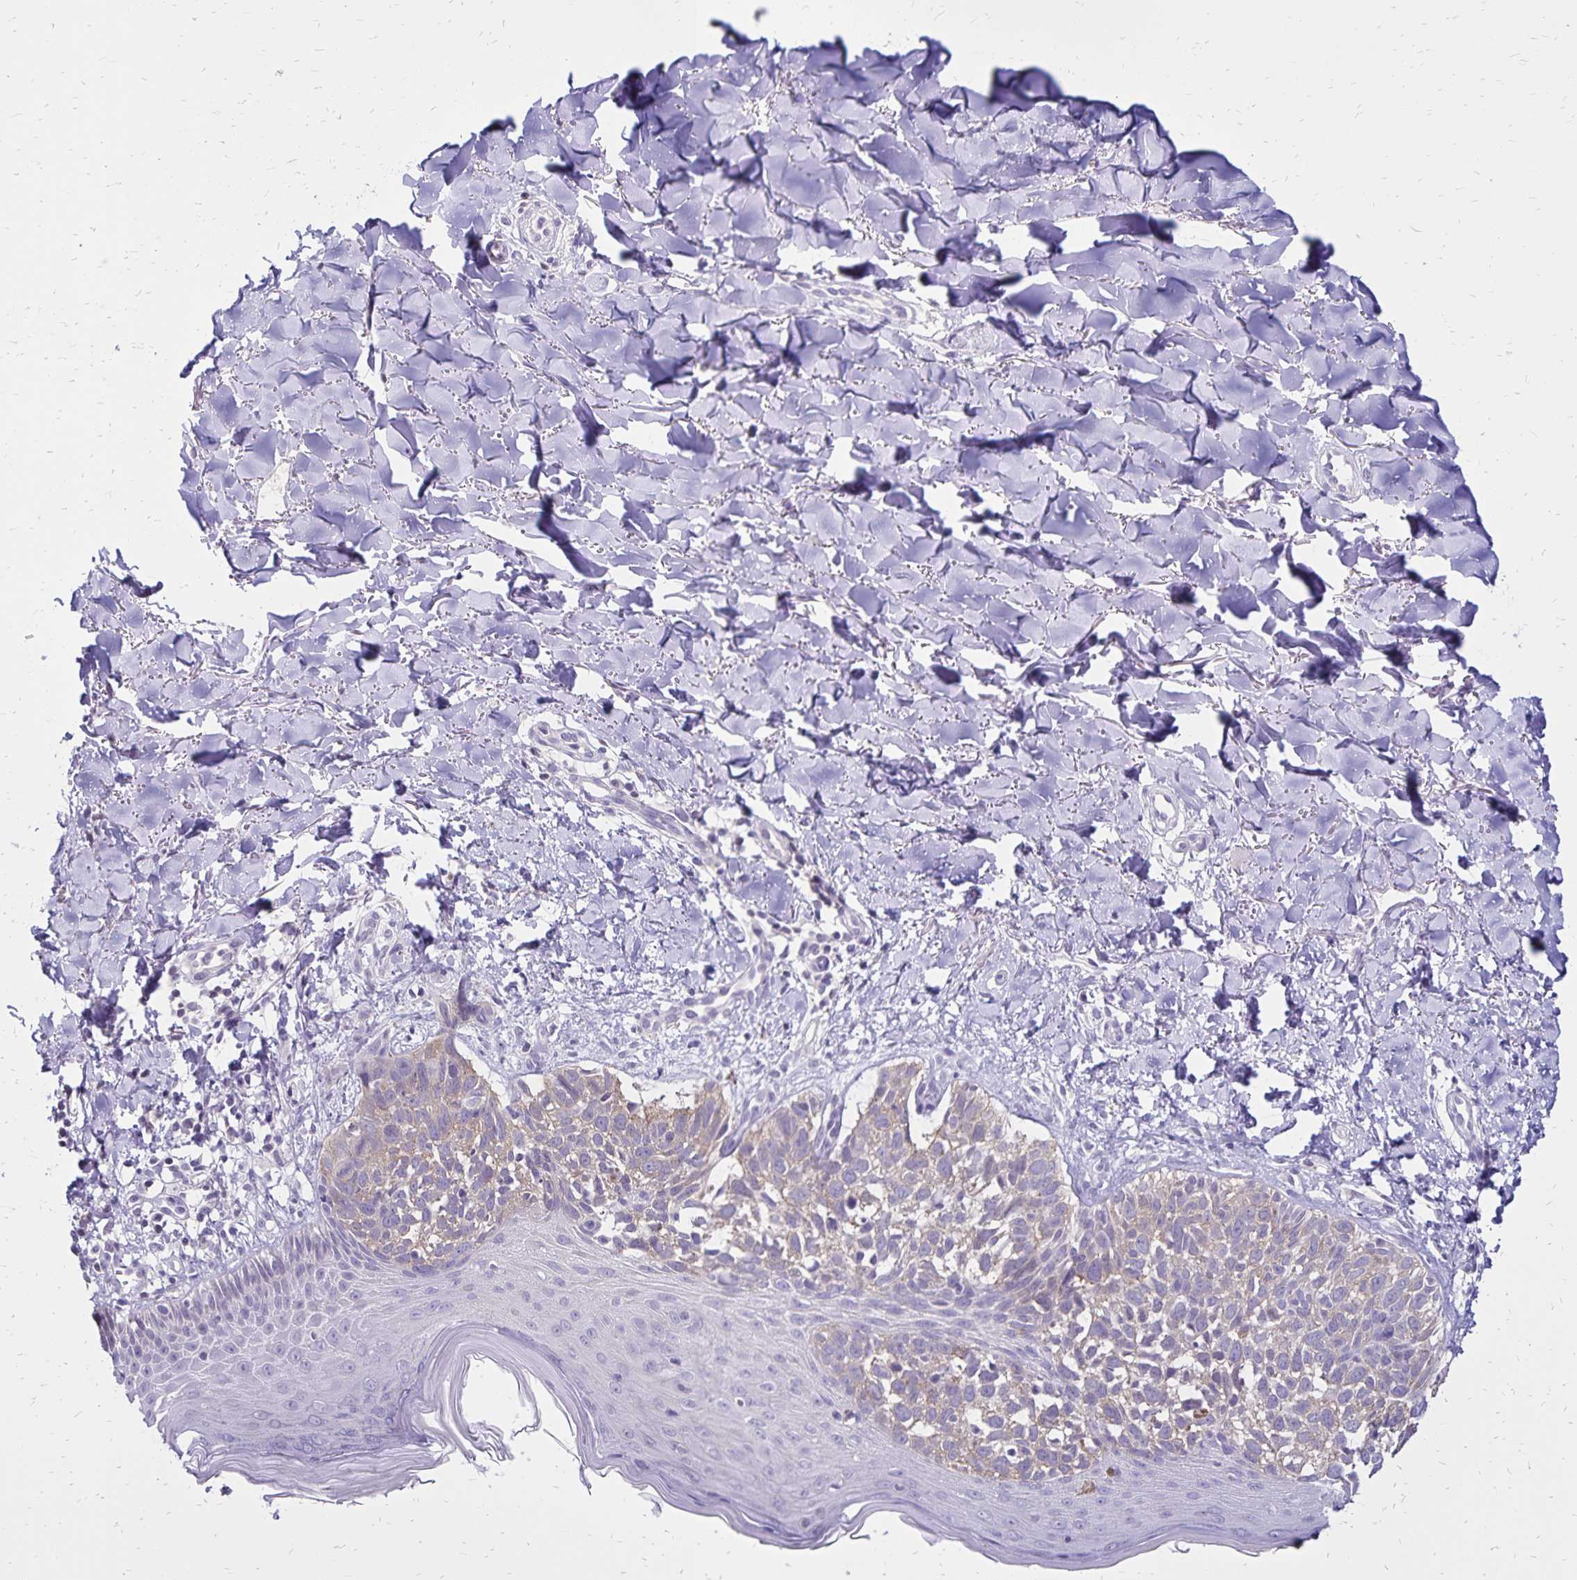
{"staining": {"intensity": "weak", "quantity": ">75%", "location": "cytoplasmic/membranous"}, "tissue": "skin cancer", "cell_type": "Tumor cells", "image_type": "cancer", "snomed": [{"axis": "morphology", "description": "Basal cell carcinoma"}, {"axis": "topography", "description": "Skin"}], "caption": "Skin cancer (basal cell carcinoma) was stained to show a protein in brown. There is low levels of weak cytoplasmic/membranous expression in about >75% of tumor cells. The protein is shown in brown color, while the nuclei are stained blue.", "gene": "SH3GL3", "patient": {"sex": "female", "age": 45}}